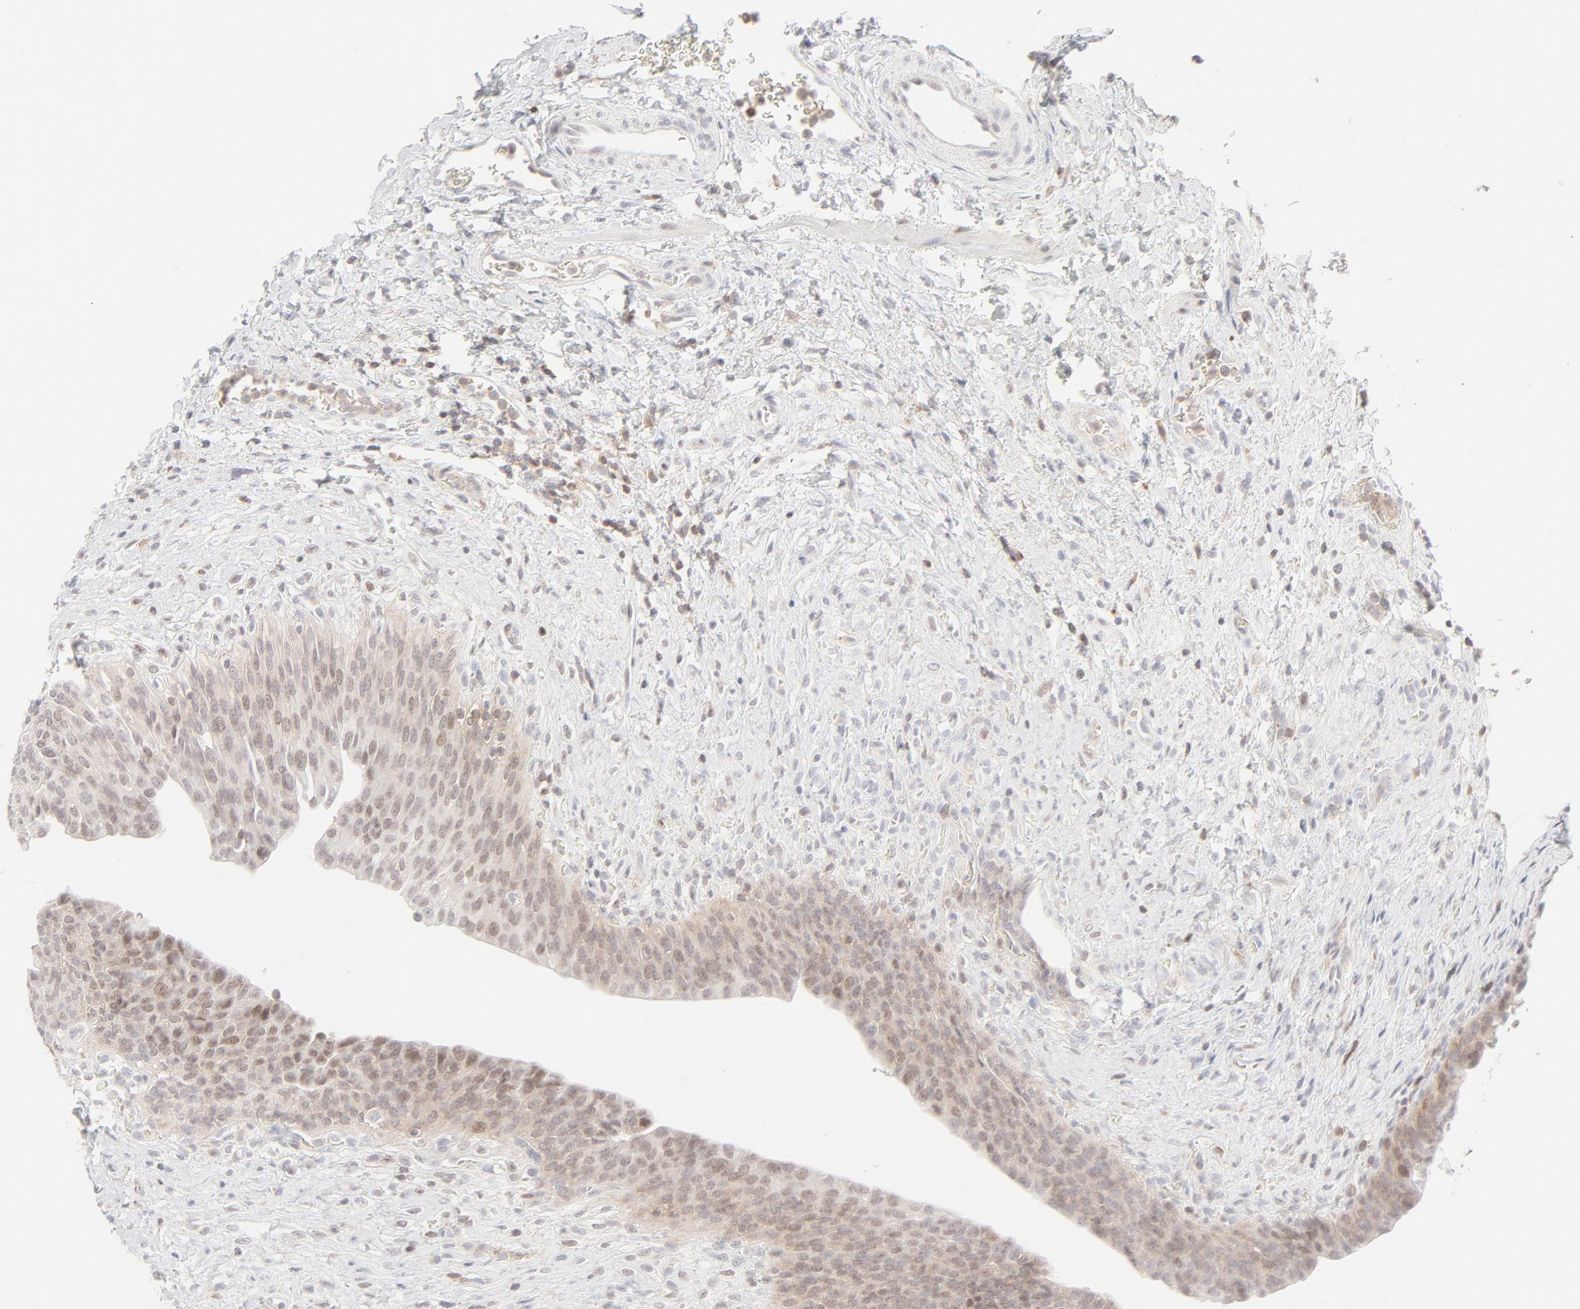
{"staining": {"intensity": "moderate", "quantity": ">75%", "location": "cytoplasmic/membranous"}, "tissue": "urinary bladder", "cell_type": "Urothelial cells", "image_type": "normal", "snomed": [{"axis": "morphology", "description": "Normal tissue, NOS"}, {"axis": "morphology", "description": "Dysplasia, NOS"}, {"axis": "topography", "description": "Urinary bladder"}], "caption": "Brown immunohistochemical staining in normal urinary bladder demonstrates moderate cytoplasmic/membranous staining in about >75% of urothelial cells.", "gene": "PRKCB", "patient": {"sex": "male", "age": 35}}